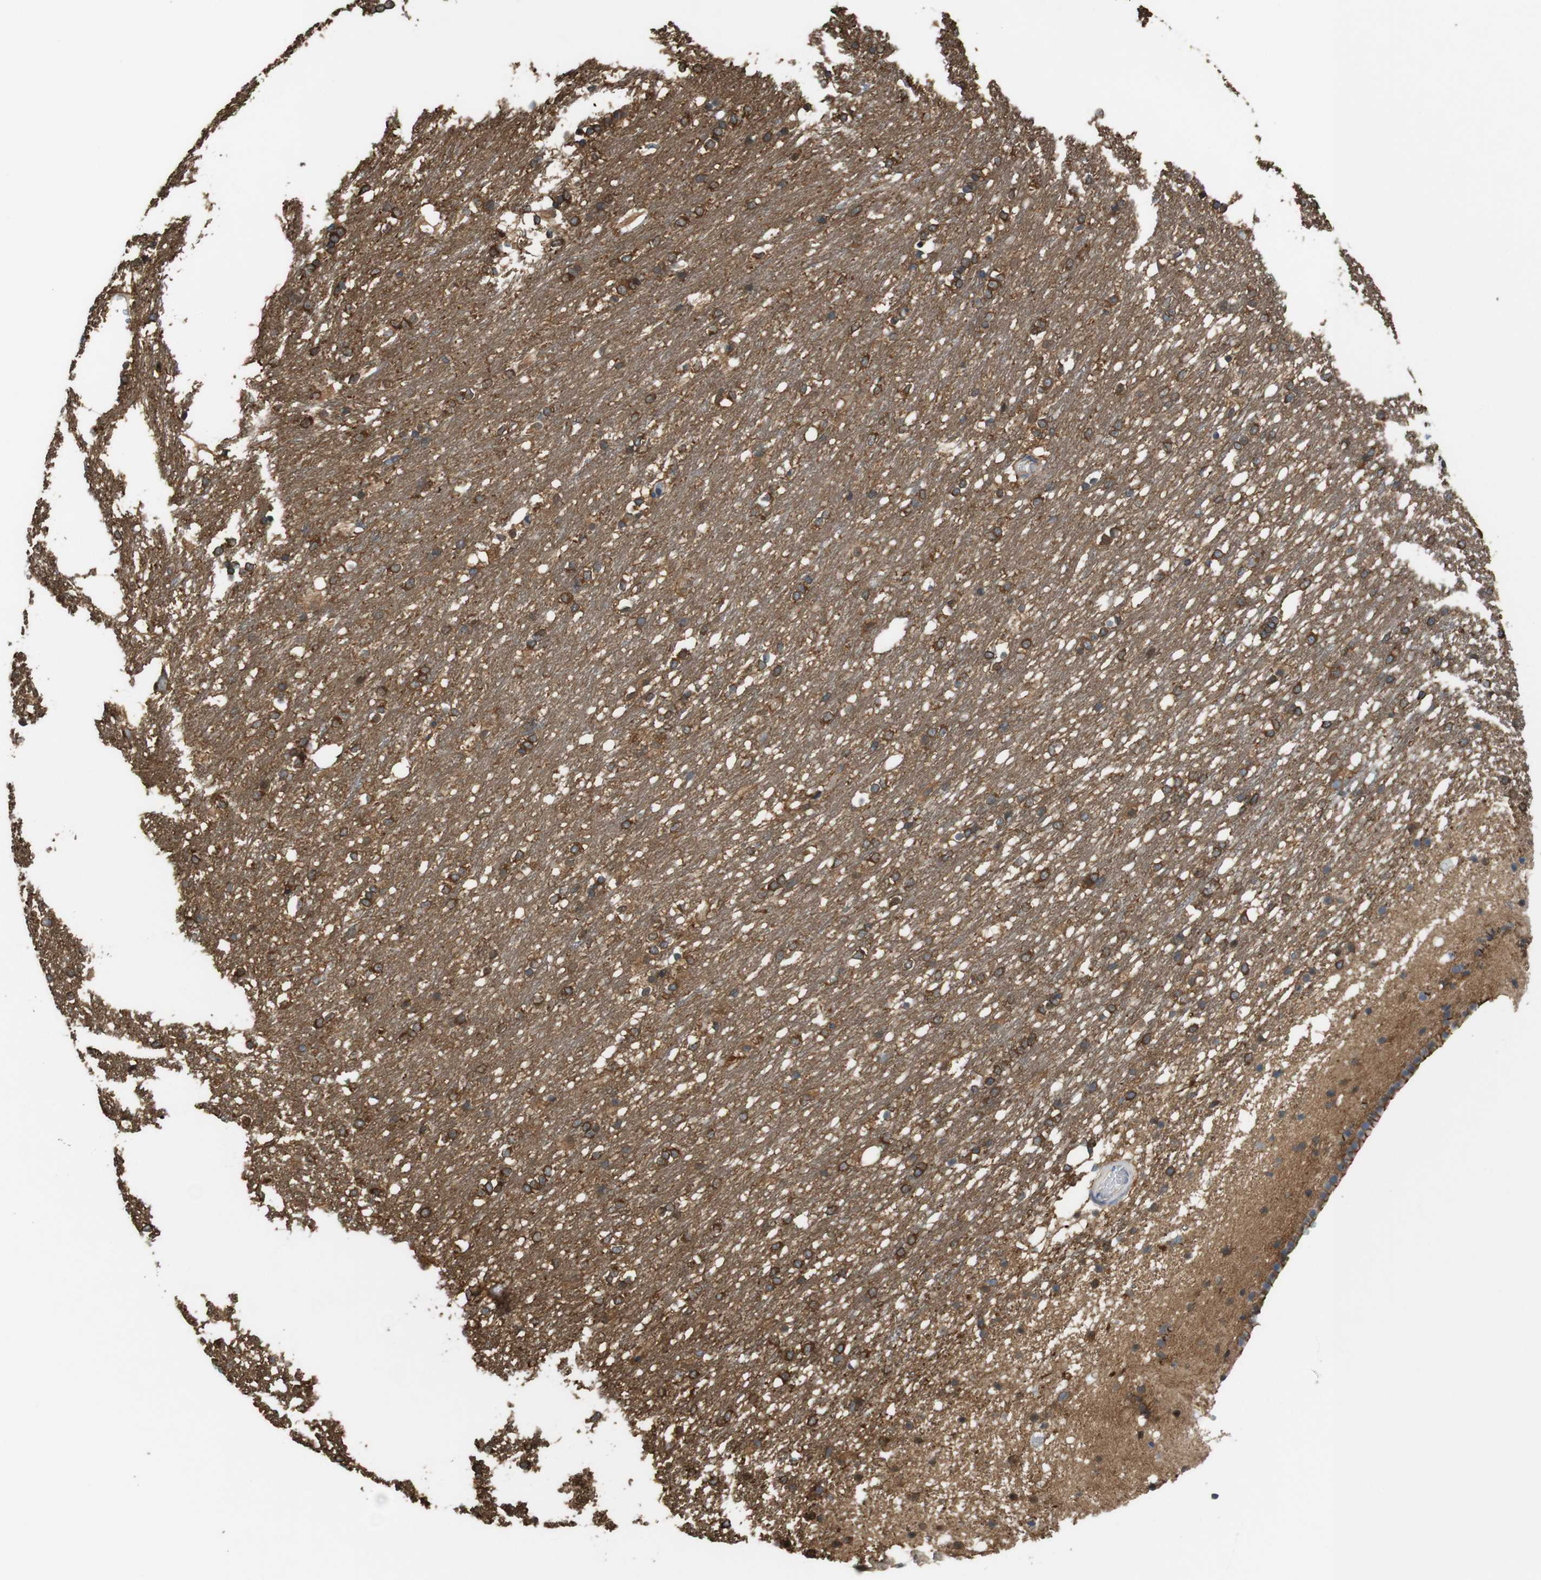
{"staining": {"intensity": "strong", "quantity": "25%-75%", "location": "cytoplasmic/membranous"}, "tissue": "caudate", "cell_type": "Glial cells", "image_type": "normal", "snomed": [{"axis": "morphology", "description": "Normal tissue, NOS"}, {"axis": "topography", "description": "Lateral ventricle wall"}], "caption": "A brown stain shows strong cytoplasmic/membranous positivity of a protein in glial cells of benign human caudate. (Brightfield microscopy of DAB IHC at high magnification).", "gene": "PCDH10", "patient": {"sex": "female", "age": 19}}